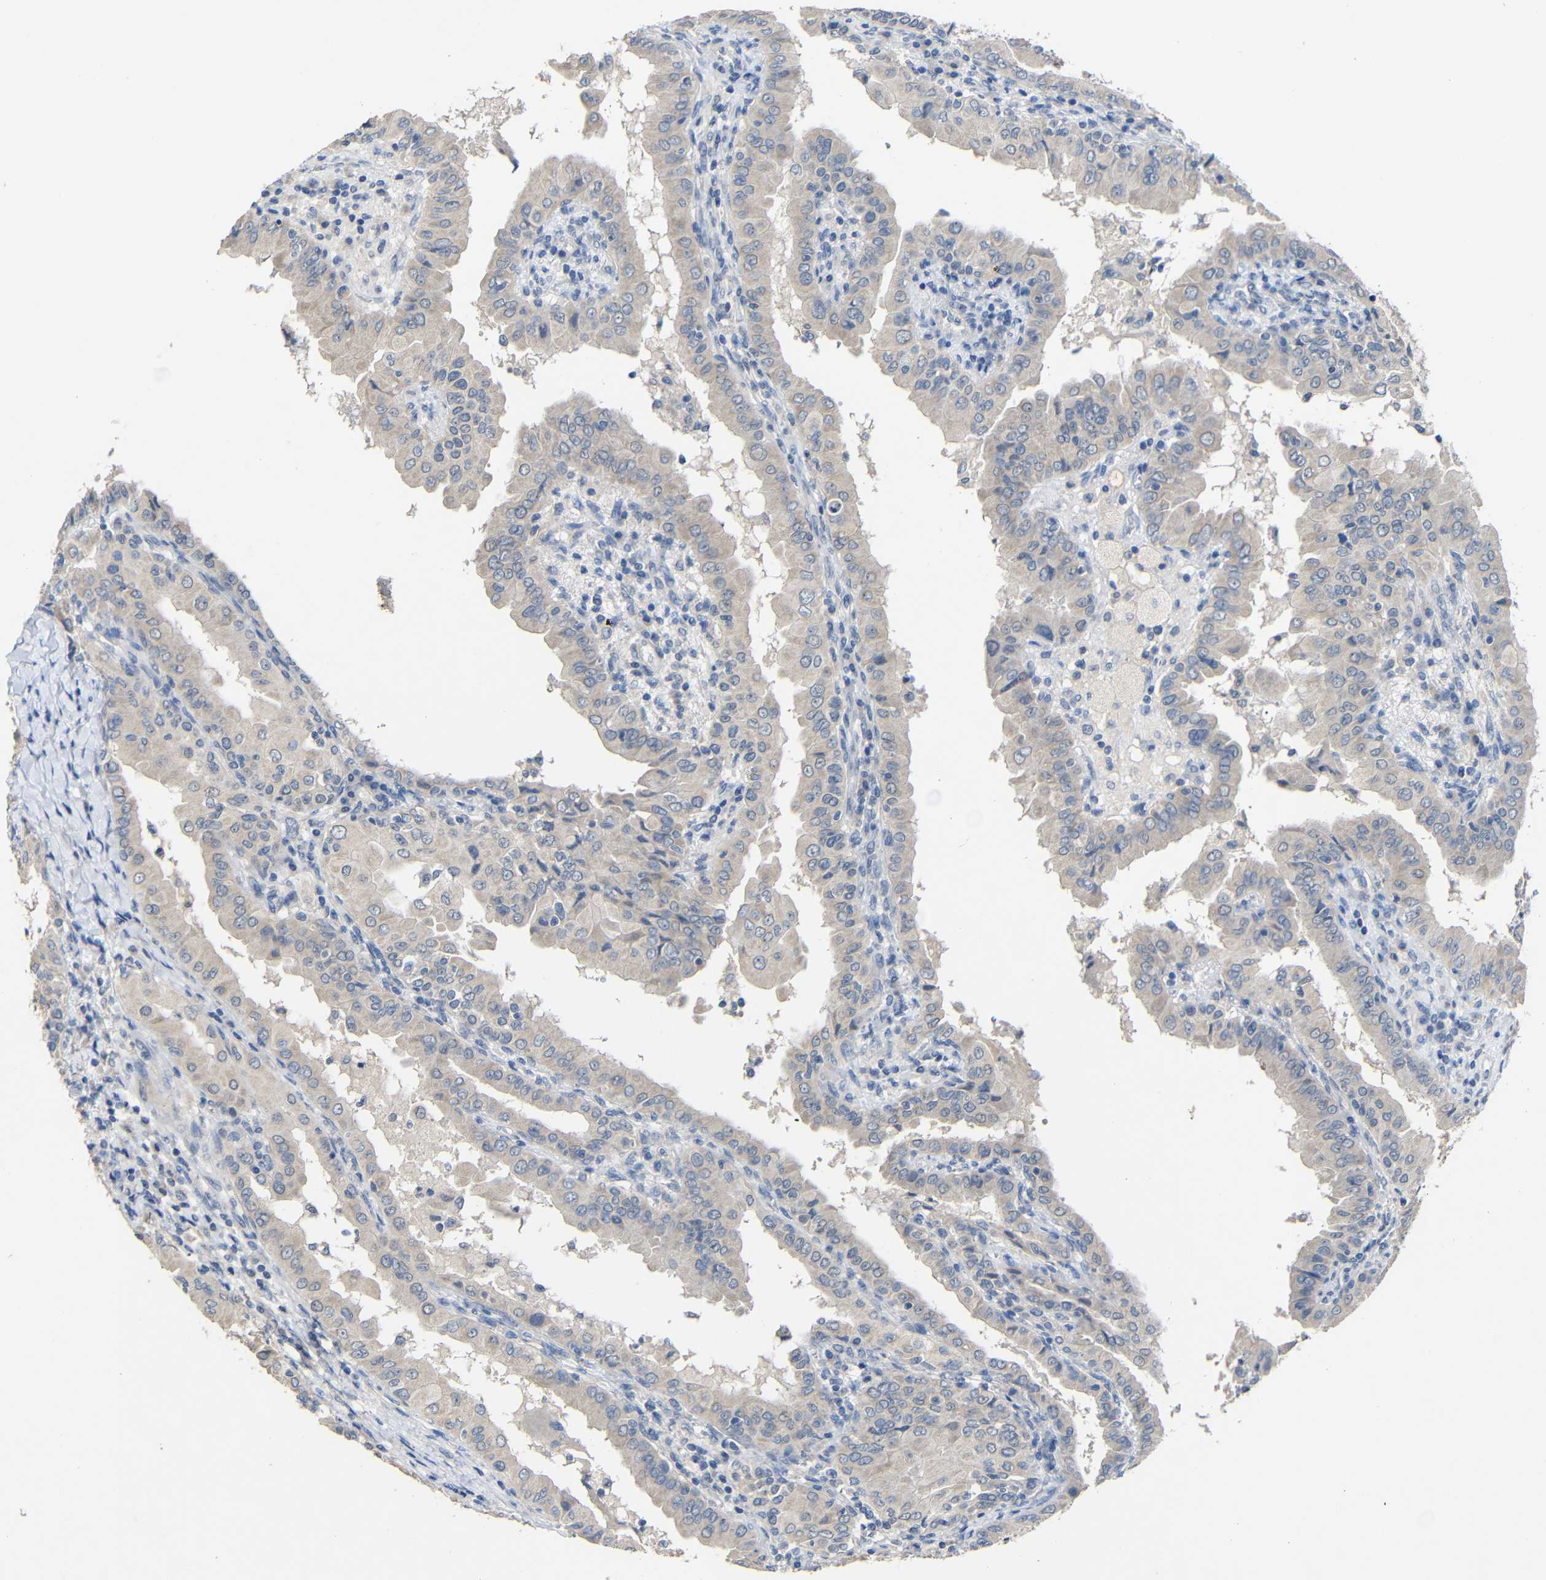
{"staining": {"intensity": "negative", "quantity": "none", "location": "none"}, "tissue": "thyroid cancer", "cell_type": "Tumor cells", "image_type": "cancer", "snomed": [{"axis": "morphology", "description": "Papillary adenocarcinoma, NOS"}, {"axis": "topography", "description": "Thyroid gland"}], "caption": "DAB (3,3'-diaminobenzidine) immunohistochemical staining of human thyroid papillary adenocarcinoma displays no significant expression in tumor cells. (DAB (3,3'-diaminobenzidine) immunohistochemistry with hematoxylin counter stain).", "gene": "HNF1A", "patient": {"sex": "male", "age": 33}}